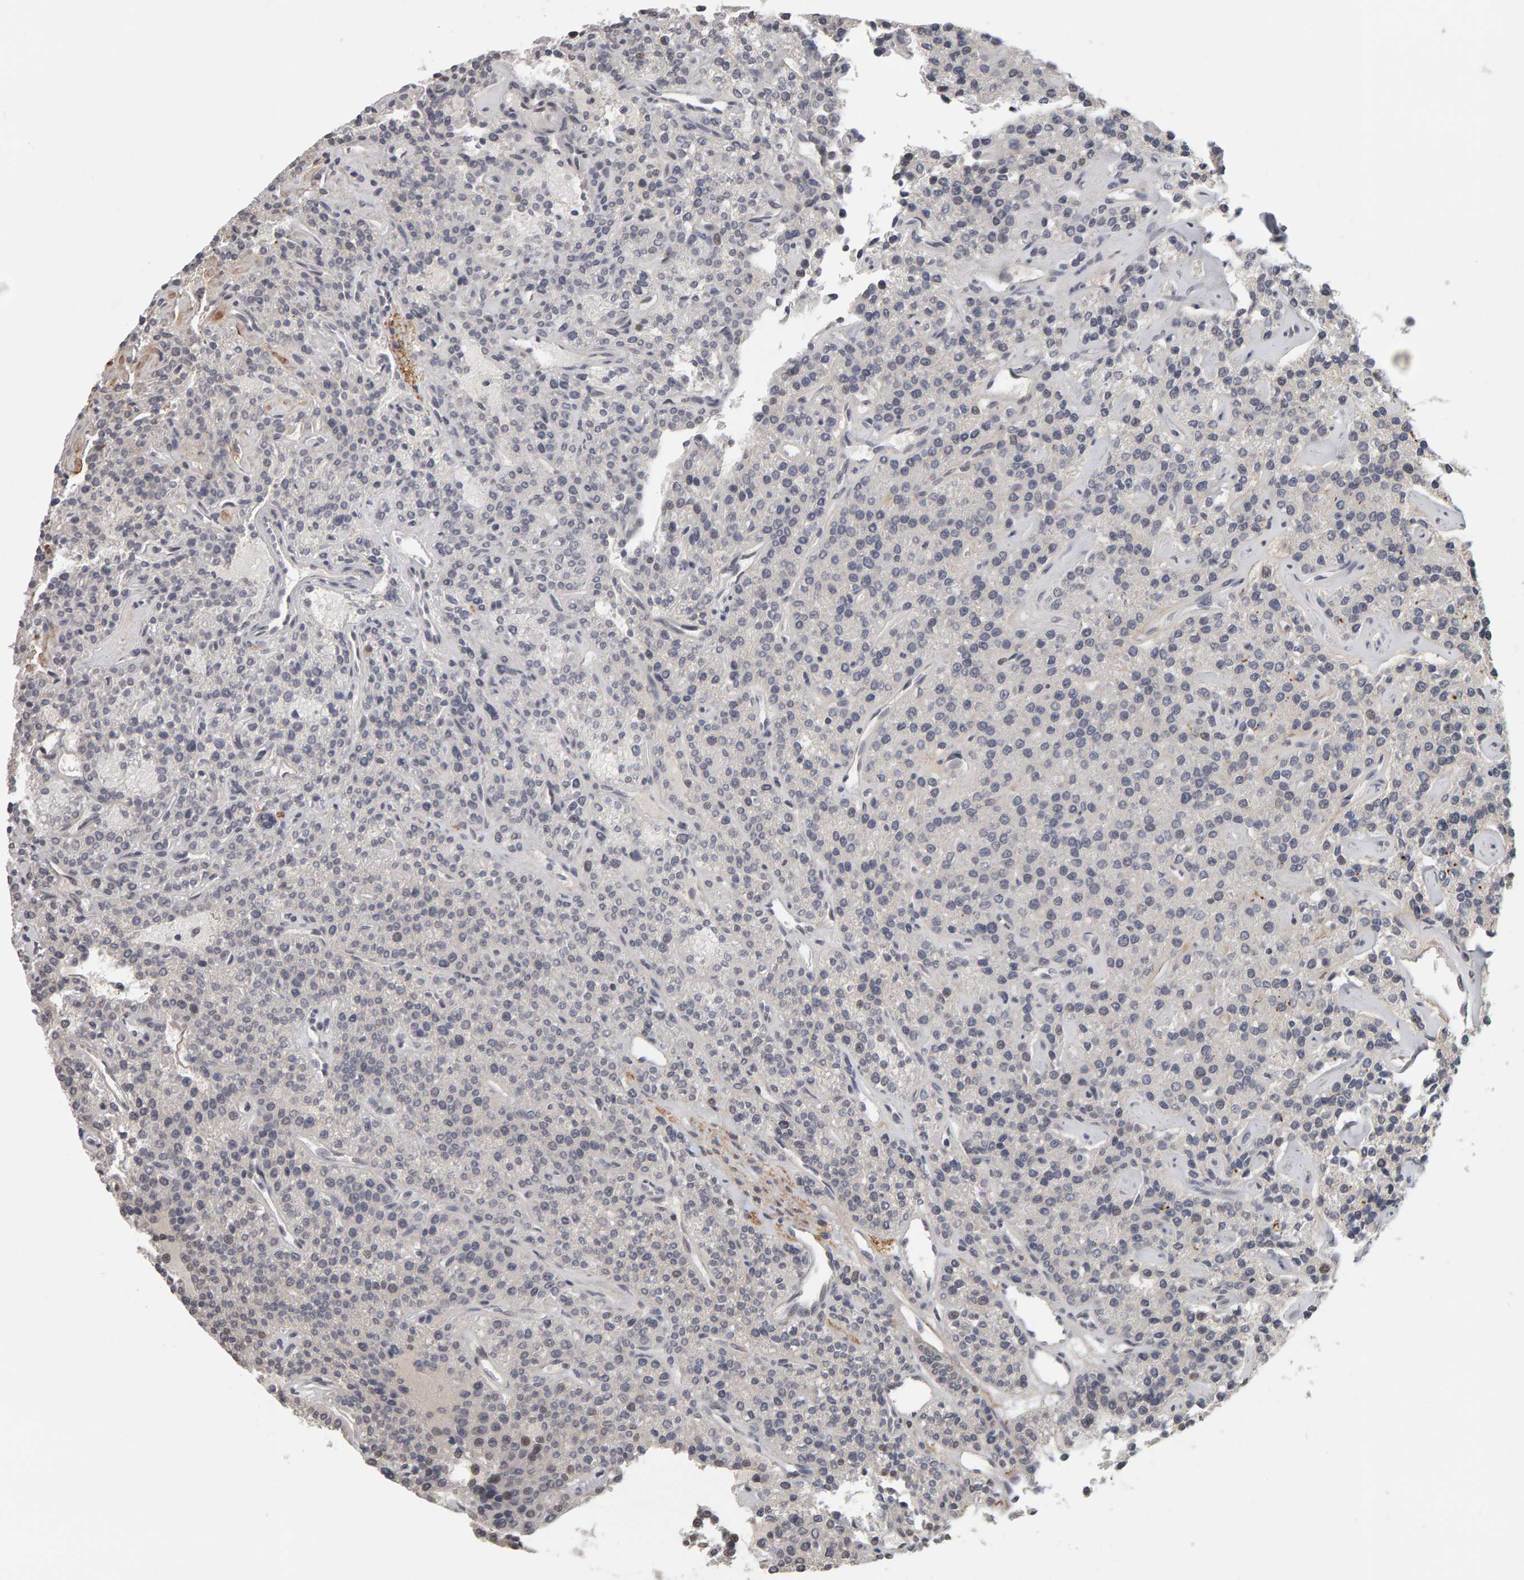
{"staining": {"intensity": "negative", "quantity": "none", "location": "none"}, "tissue": "parathyroid gland", "cell_type": "Glandular cells", "image_type": "normal", "snomed": [{"axis": "morphology", "description": "Normal tissue, NOS"}, {"axis": "topography", "description": "Parathyroid gland"}], "caption": "A micrograph of parathyroid gland stained for a protein exhibits no brown staining in glandular cells.", "gene": "TEFM", "patient": {"sex": "male", "age": 46}}